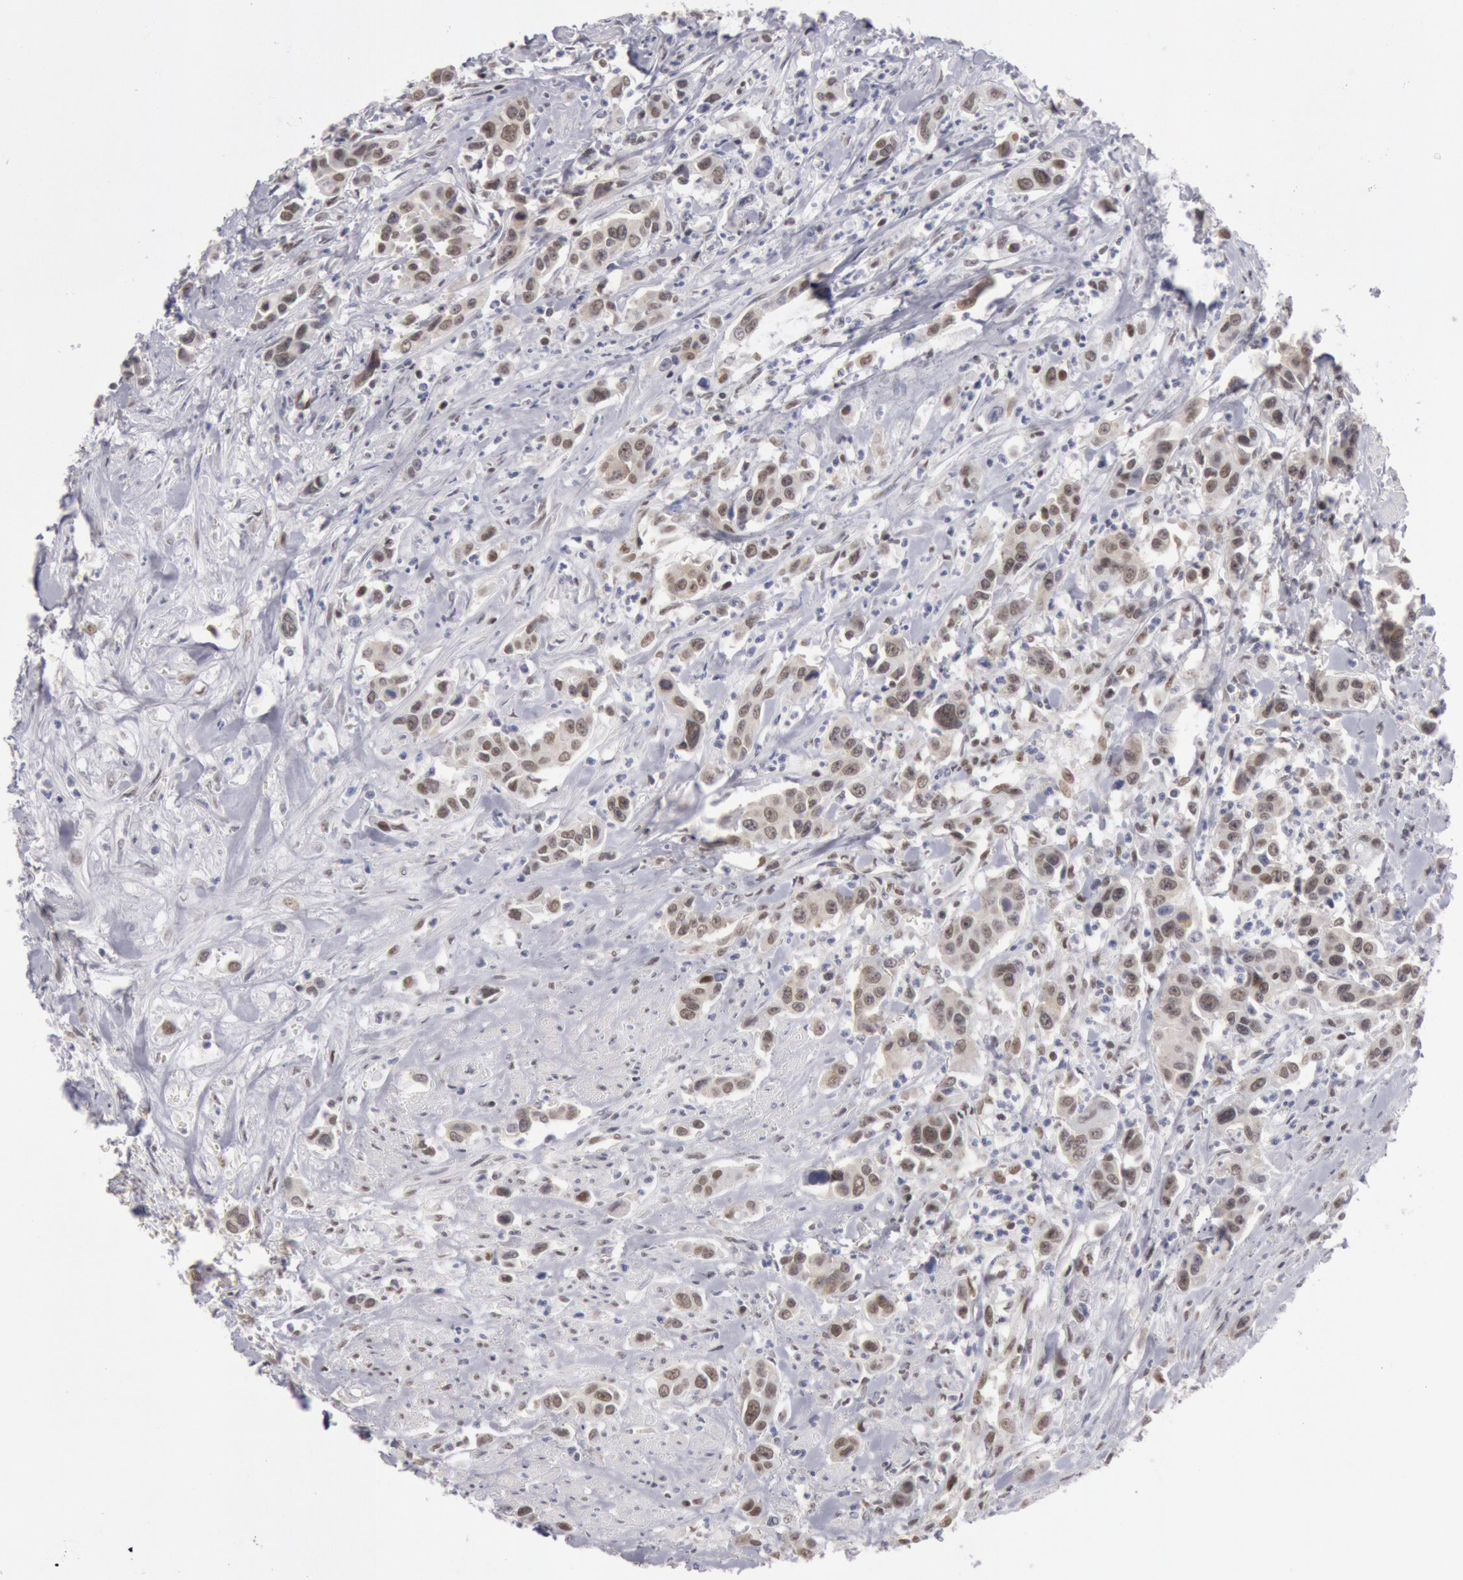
{"staining": {"intensity": "weak", "quantity": "25%-75%", "location": "nuclear"}, "tissue": "urothelial cancer", "cell_type": "Tumor cells", "image_type": "cancer", "snomed": [{"axis": "morphology", "description": "Urothelial carcinoma, High grade"}, {"axis": "topography", "description": "Urinary bladder"}], "caption": "This is a micrograph of immunohistochemistry staining of urothelial cancer, which shows weak positivity in the nuclear of tumor cells.", "gene": "ESS2", "patient": {"sex": "male", "age": 86}}